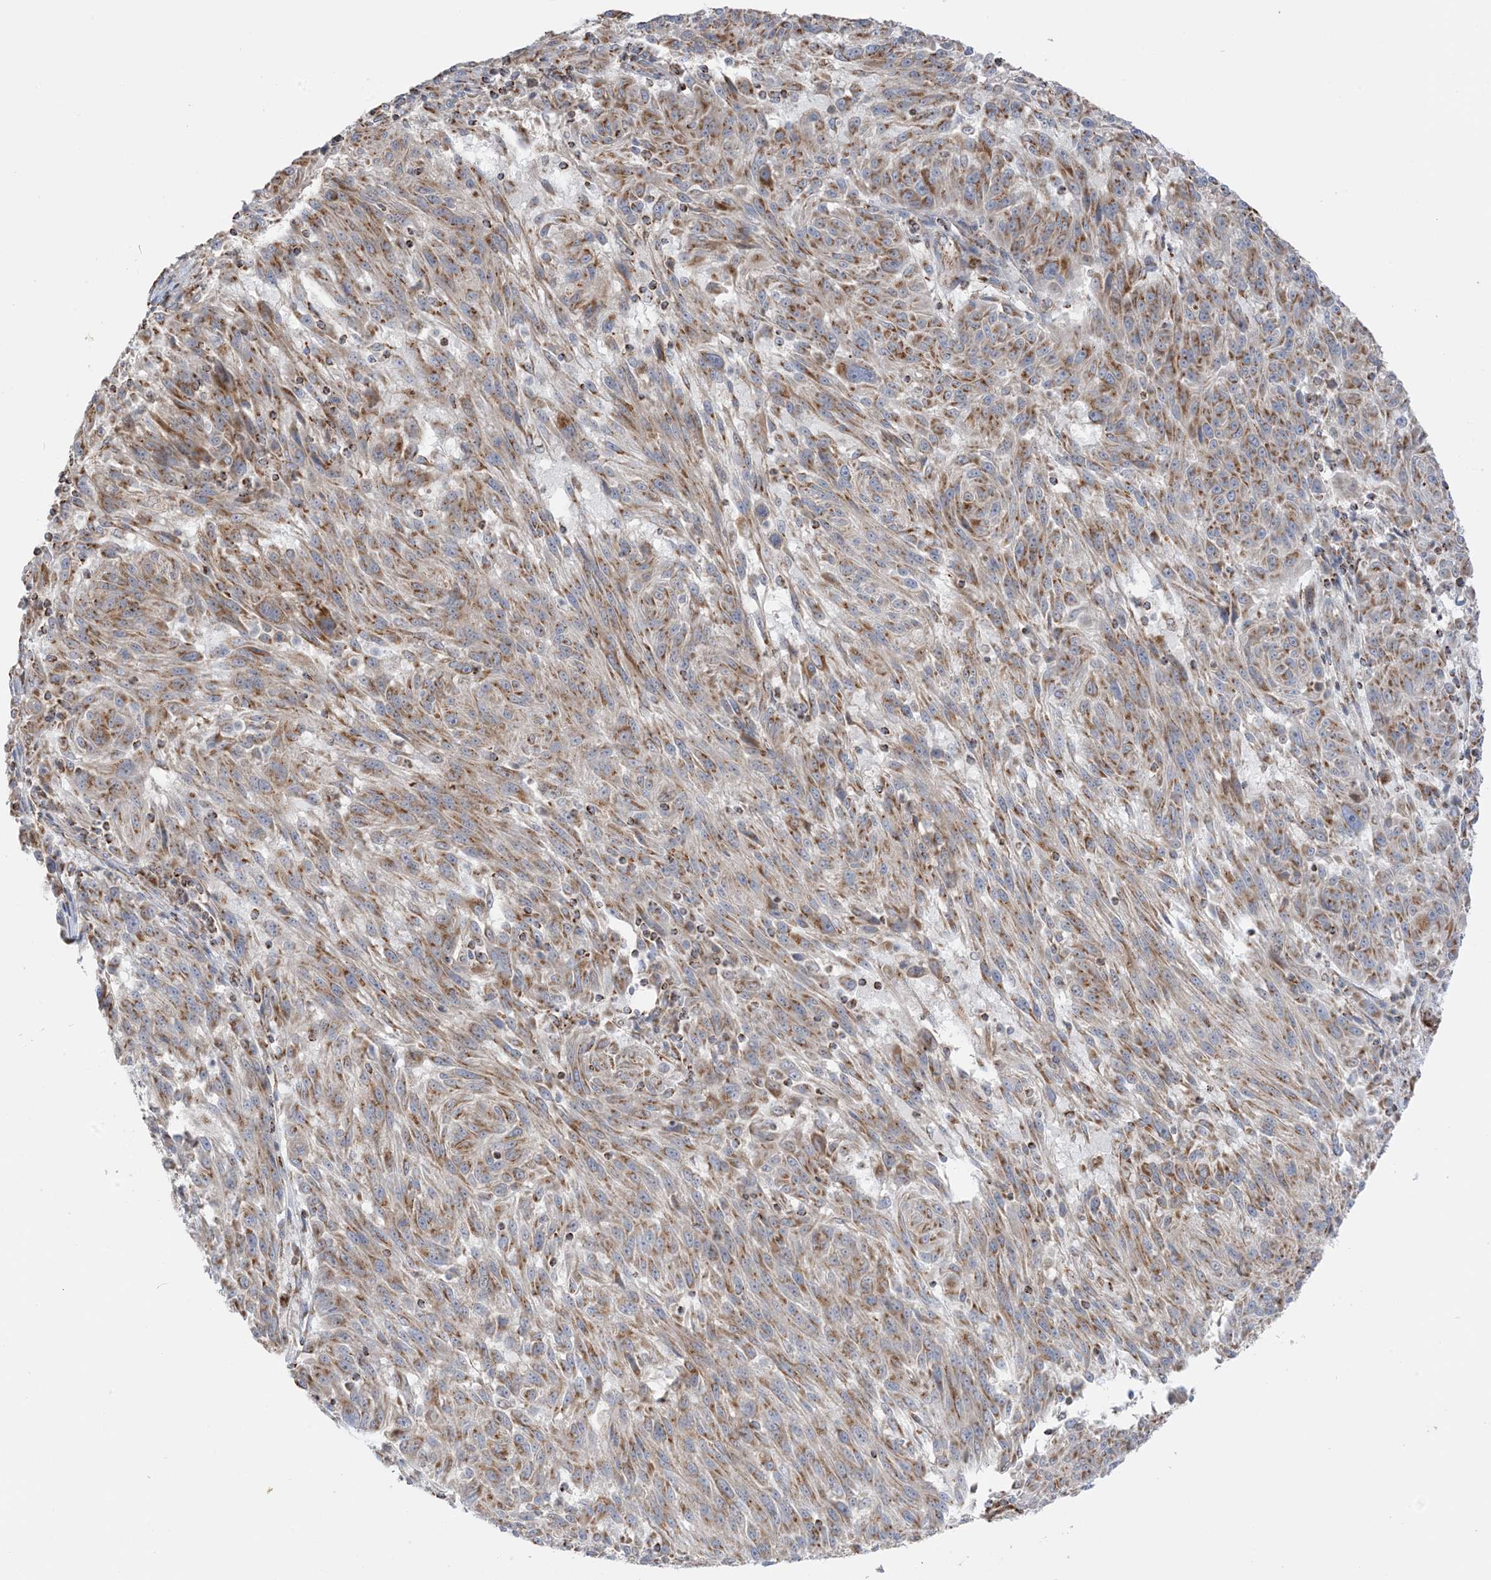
{"staining": {"intensity": "moderate", "quantity": ">75%", "location": "cytoplasmic/membranous"}, "tissue": "melanoma", "cell_type": "Tumor cells", "image_type": "cancer", "snomed": [{"axis": "morphology", "description": "Malignant melanoma, NOS"}, {"axis": "topography", "description": "Skin"}], "caption": "A medium amount of moderate cytoplasmic/membranous expression is seen in about >75% of tumor cells in malignant melanoma tissue.", "gene": "SLC25A12", "patient": {"sex": "male", "age": 53}}